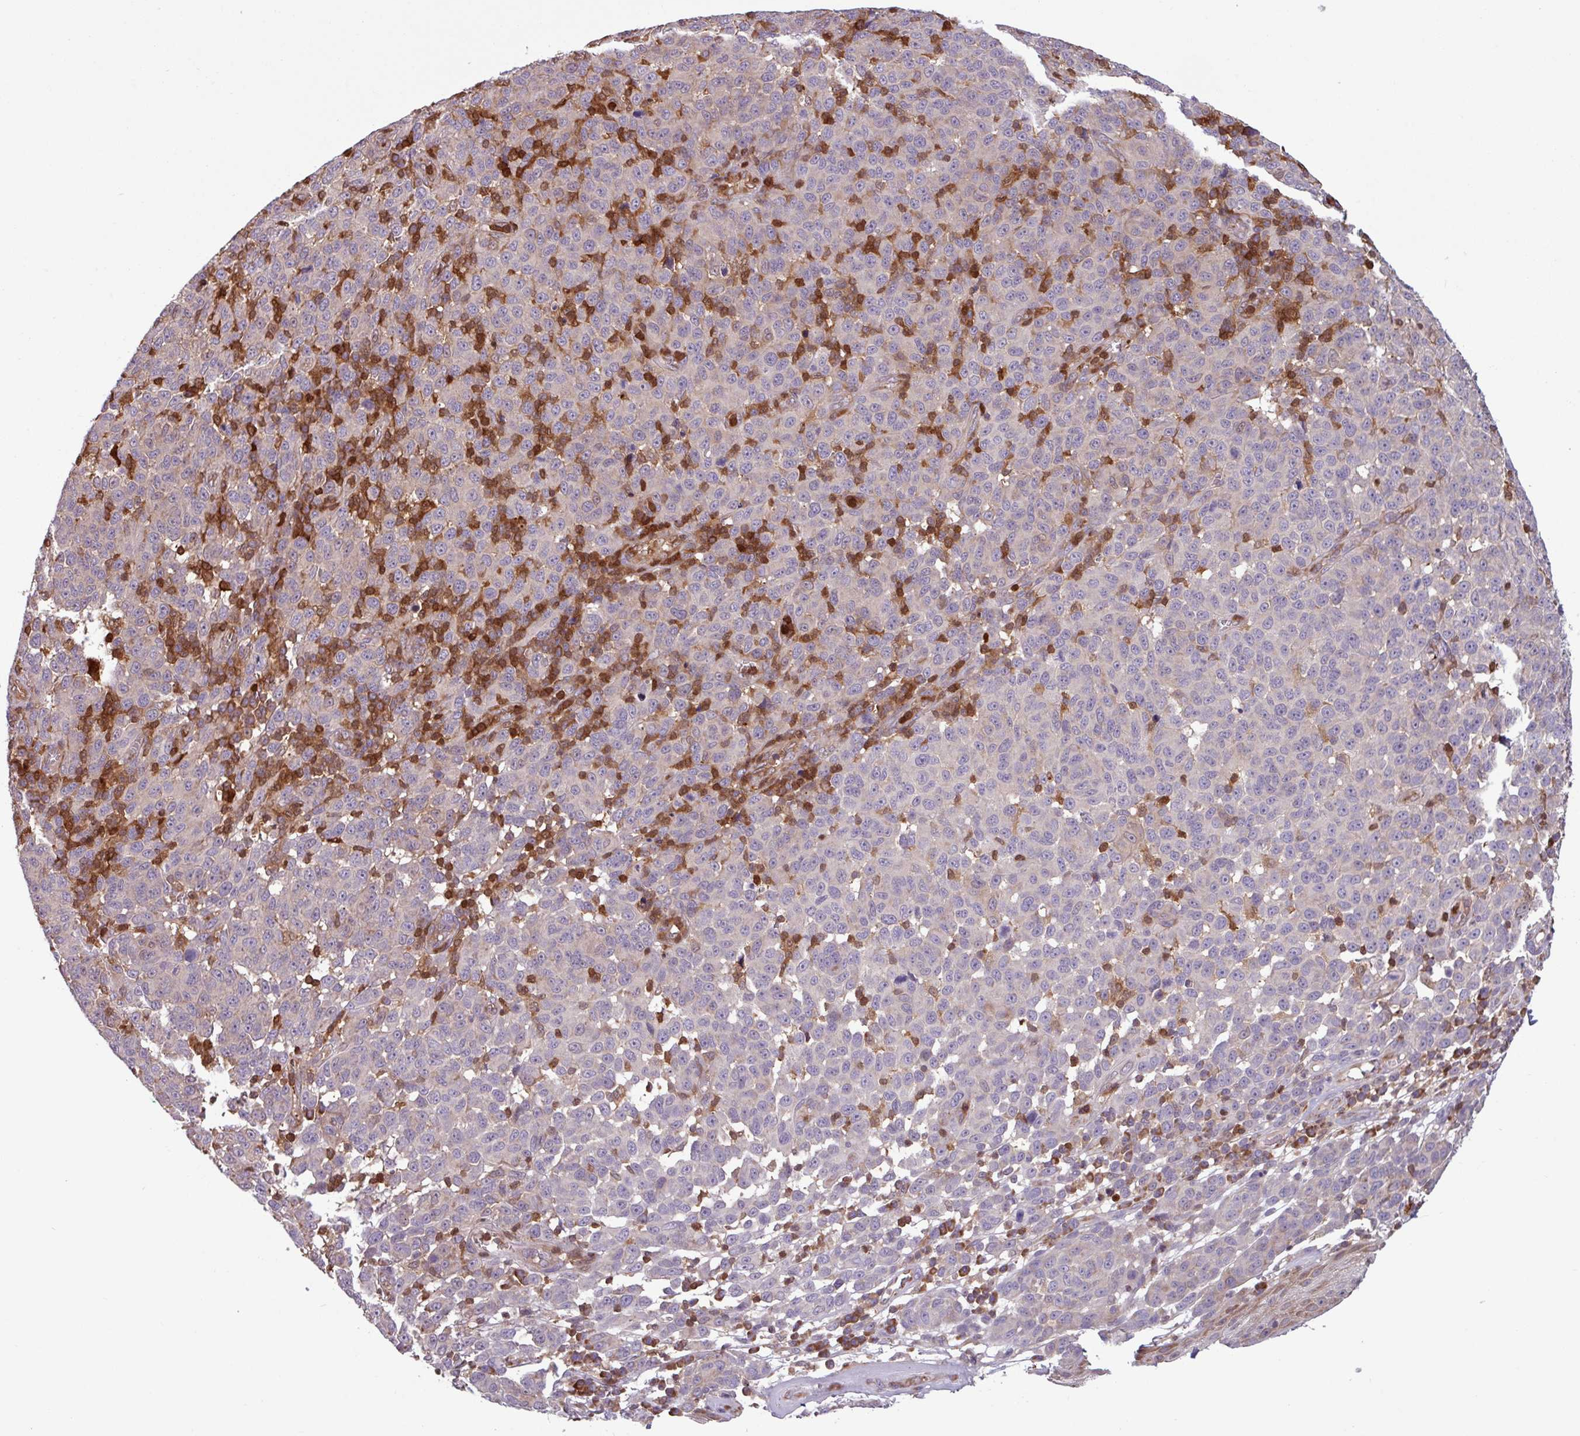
{"staining": {"intensity": "negative", "quantity": "none", "location": "none"}, "tissue": "melanoma", "cell_type": "Tumor cells", "image_type": "cancer", "snomed": [{"axis": "morphology", "description": "Malignant melanoma, NOS"}, {"axis": "topography", "description": "Skin"}], "caption": "Immunohistochemistry (IHC) micrograph of melanoma stained for a protein (brown), which demonstrates no expression in tumor cells.", "gene": "SEC61G", "patient": {"sex": "male", "age": 49}}